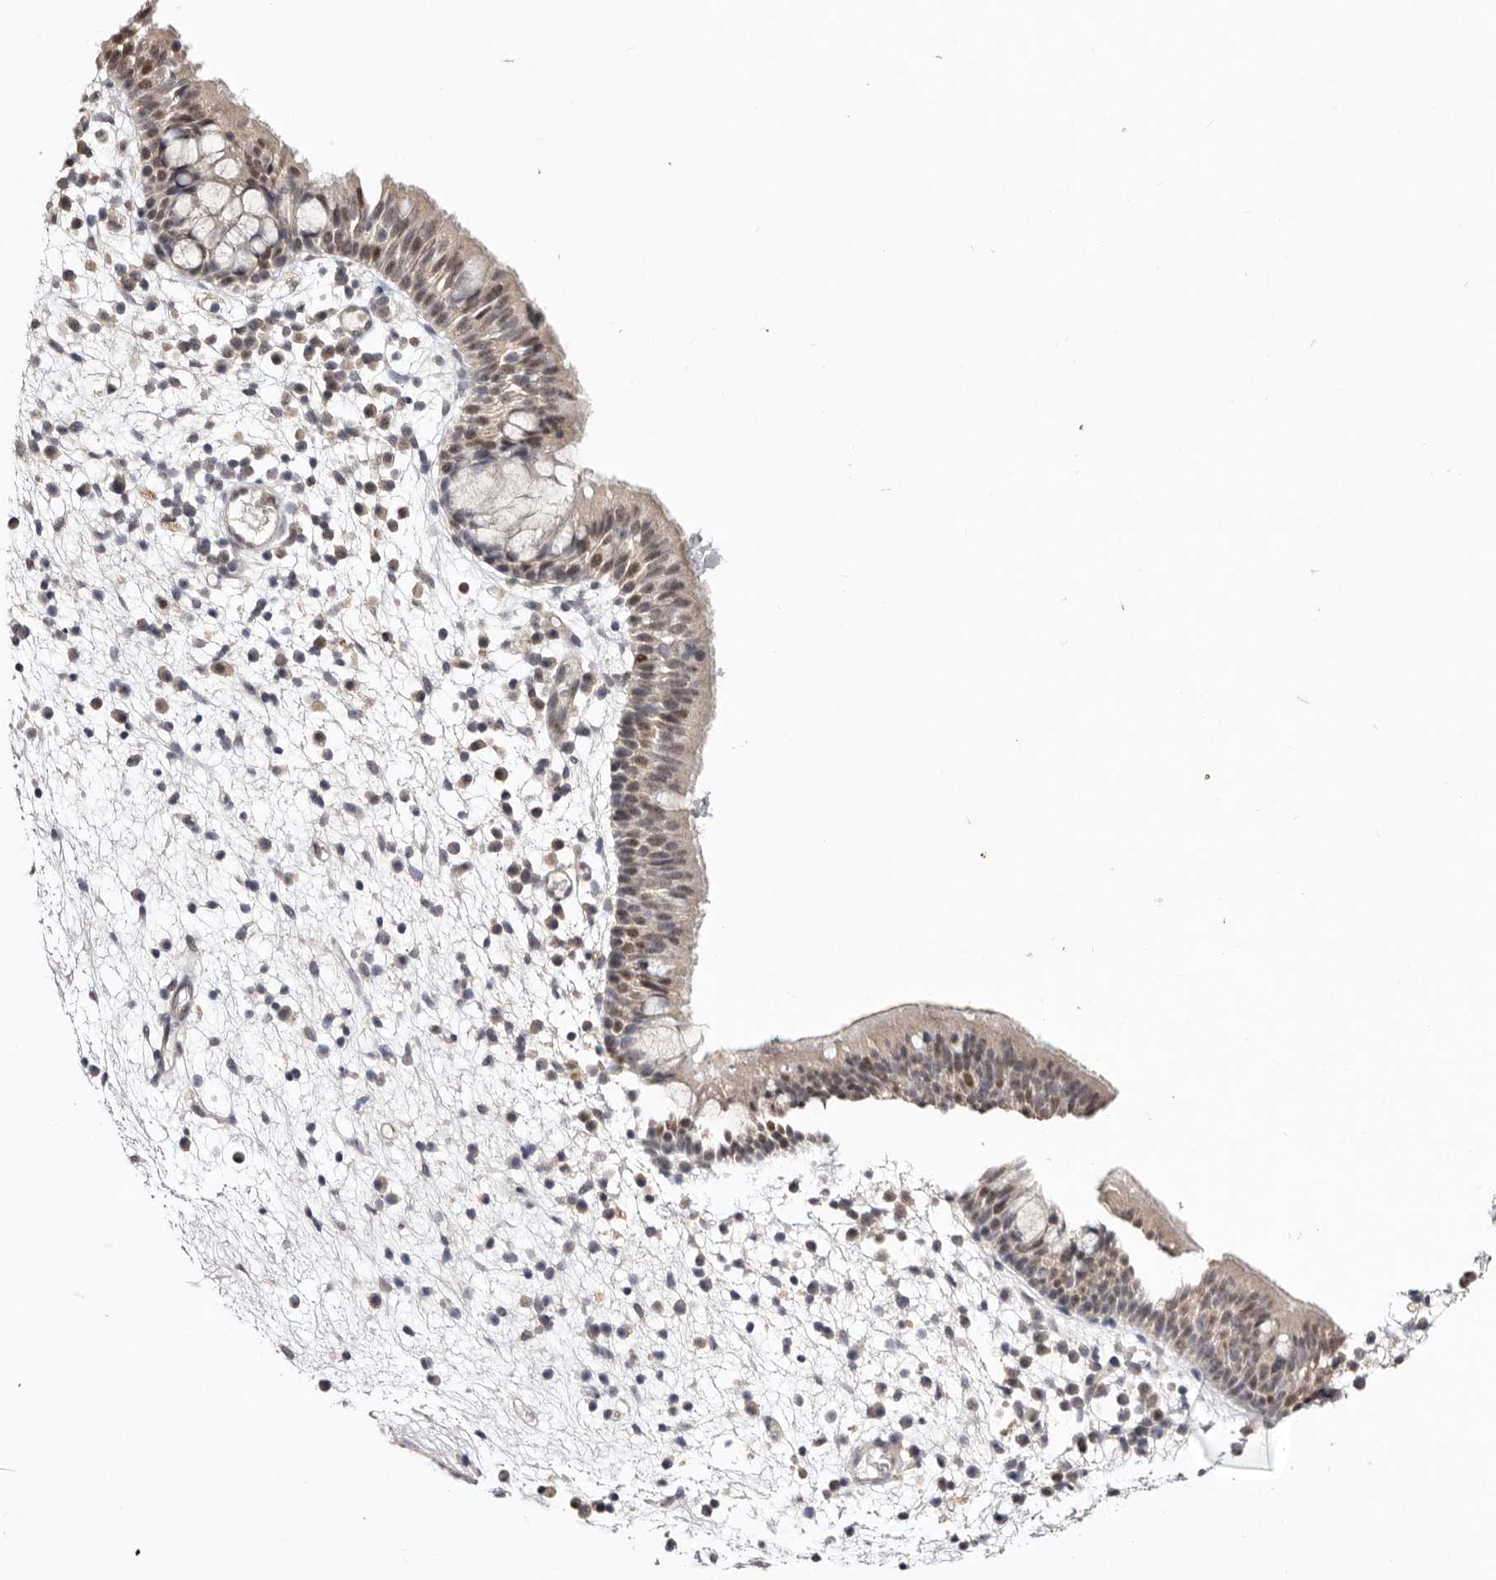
{"staining": {"intensity": "moderate", "quantity": "25%-75%", "location": "cytoplasmic/membranous,nuclear"}, "tissue": "nasopharynx", "cell_type": "Respiratory epithelial cells", "image_type": "normal", "snomed": [{"axis": "morphology", "description": "Normal tissue, NOS"}, {"axis": "morphology", "description": "Inflammation, NOS"}, {"axis": "morphology", "description": "Malignant melanoma, Metastatic site"}, {"axis": "topography", "description": "Nasopharynx"}], "caption": "This is a histology image of immunohistochemistry staining of normal nasopharynx, which shows moderate positivity in the cytoplasmic/membranous,nuclear of respiratory epithelial cells.", "gene": "NOTCH1", "patient": {"sex": "male", "age": 70}}